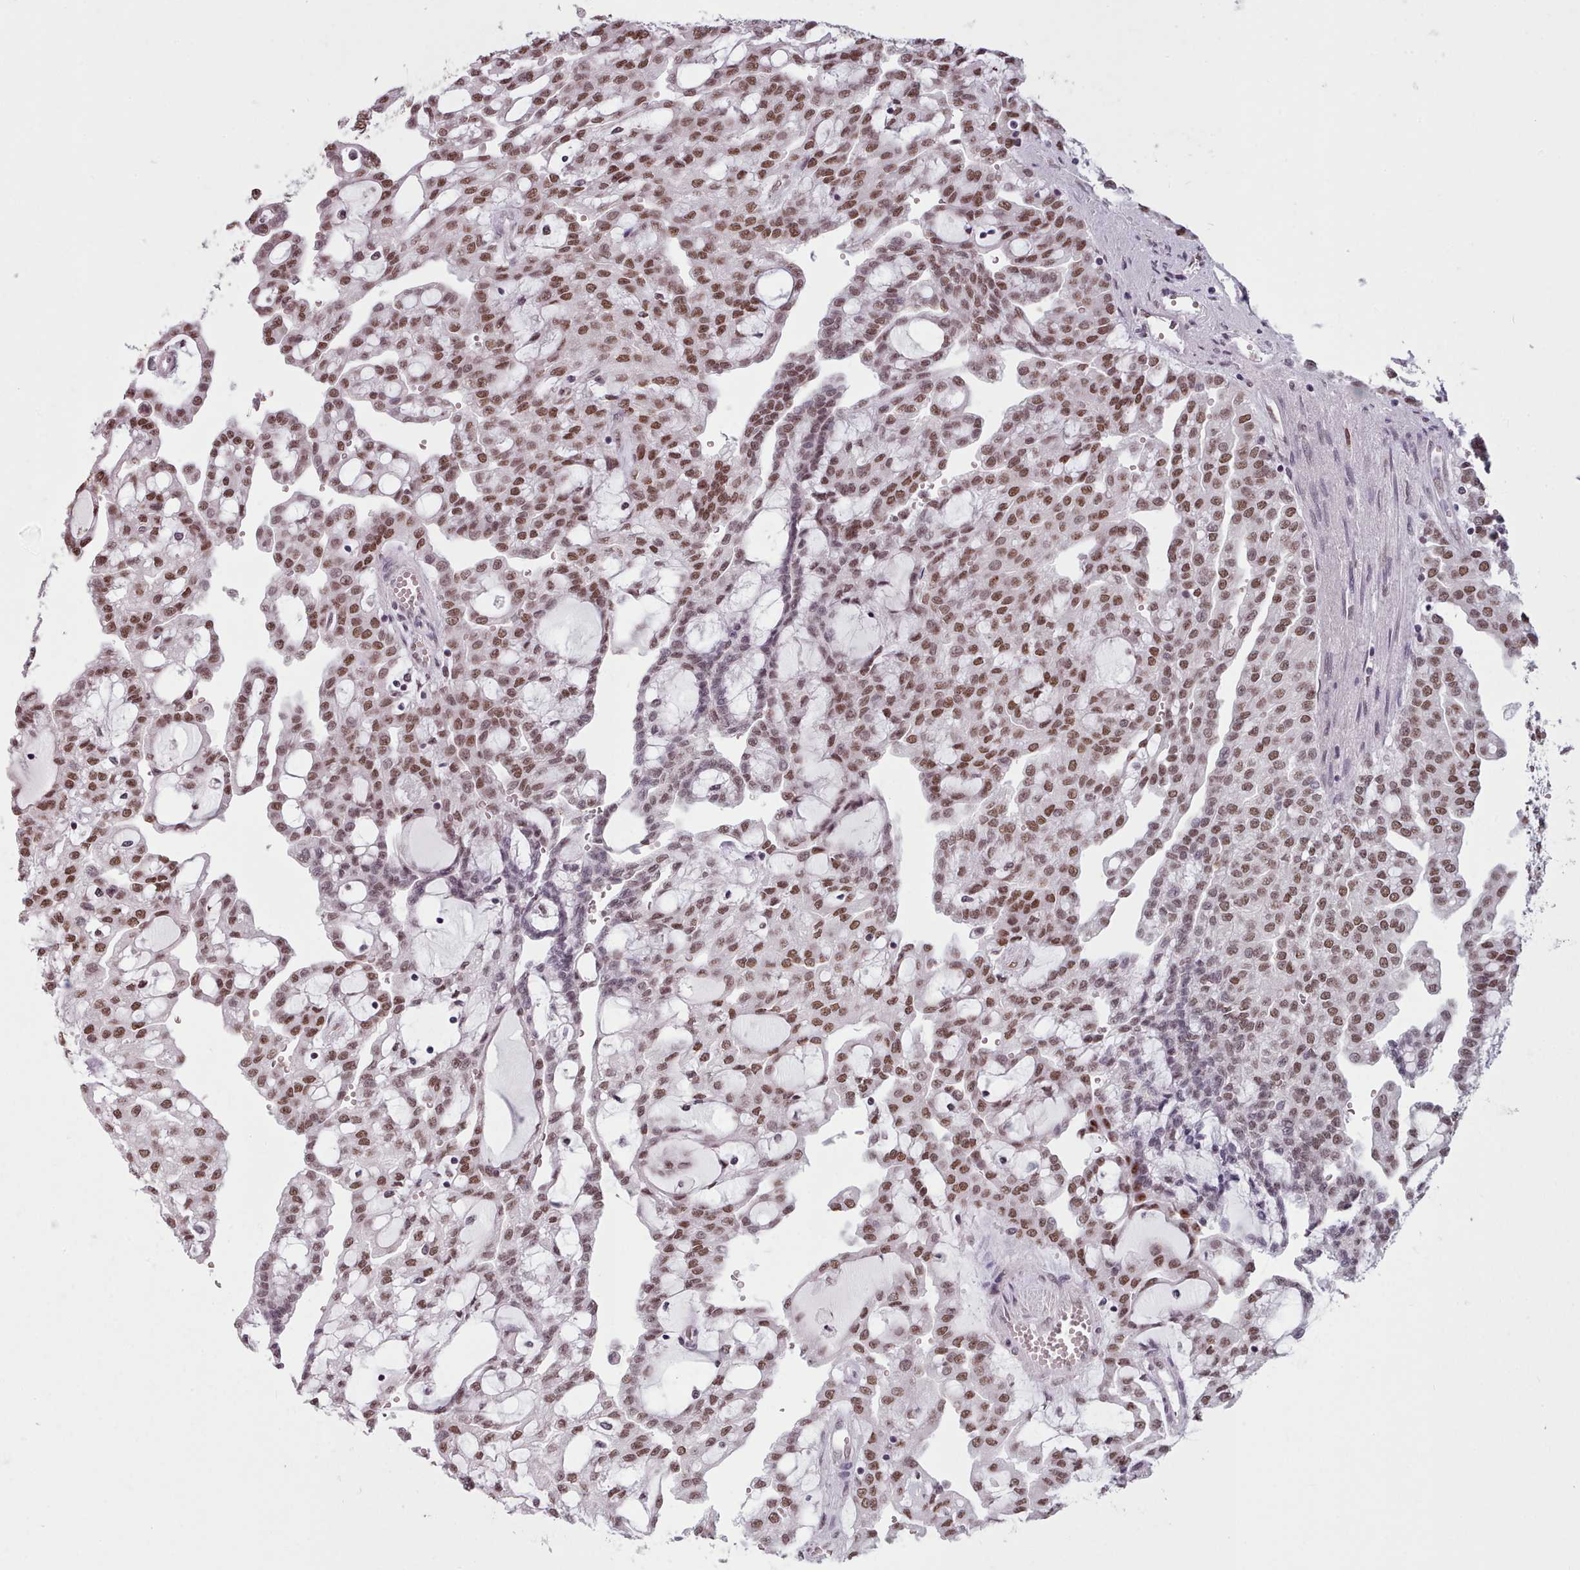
{"staining": {"intensity": "strong", "quantity": ">75%", "location": "nuclear"}, "tissue": "renal cancer", "cell_type": "Tumor cells", "image_type": "cancer", "snomed": [{"axis": "morphology", "description": "Adenocarcinoma, NOS"}, {"axis": "topography", "description": "Kidney"}], "caption": "Tumor cells exhibit high levels of strong nuclear staining in approximately >75% of cells in renal cancer.", "gene": "SRRM1", "patient": {"sex": "male", "age": 63}}